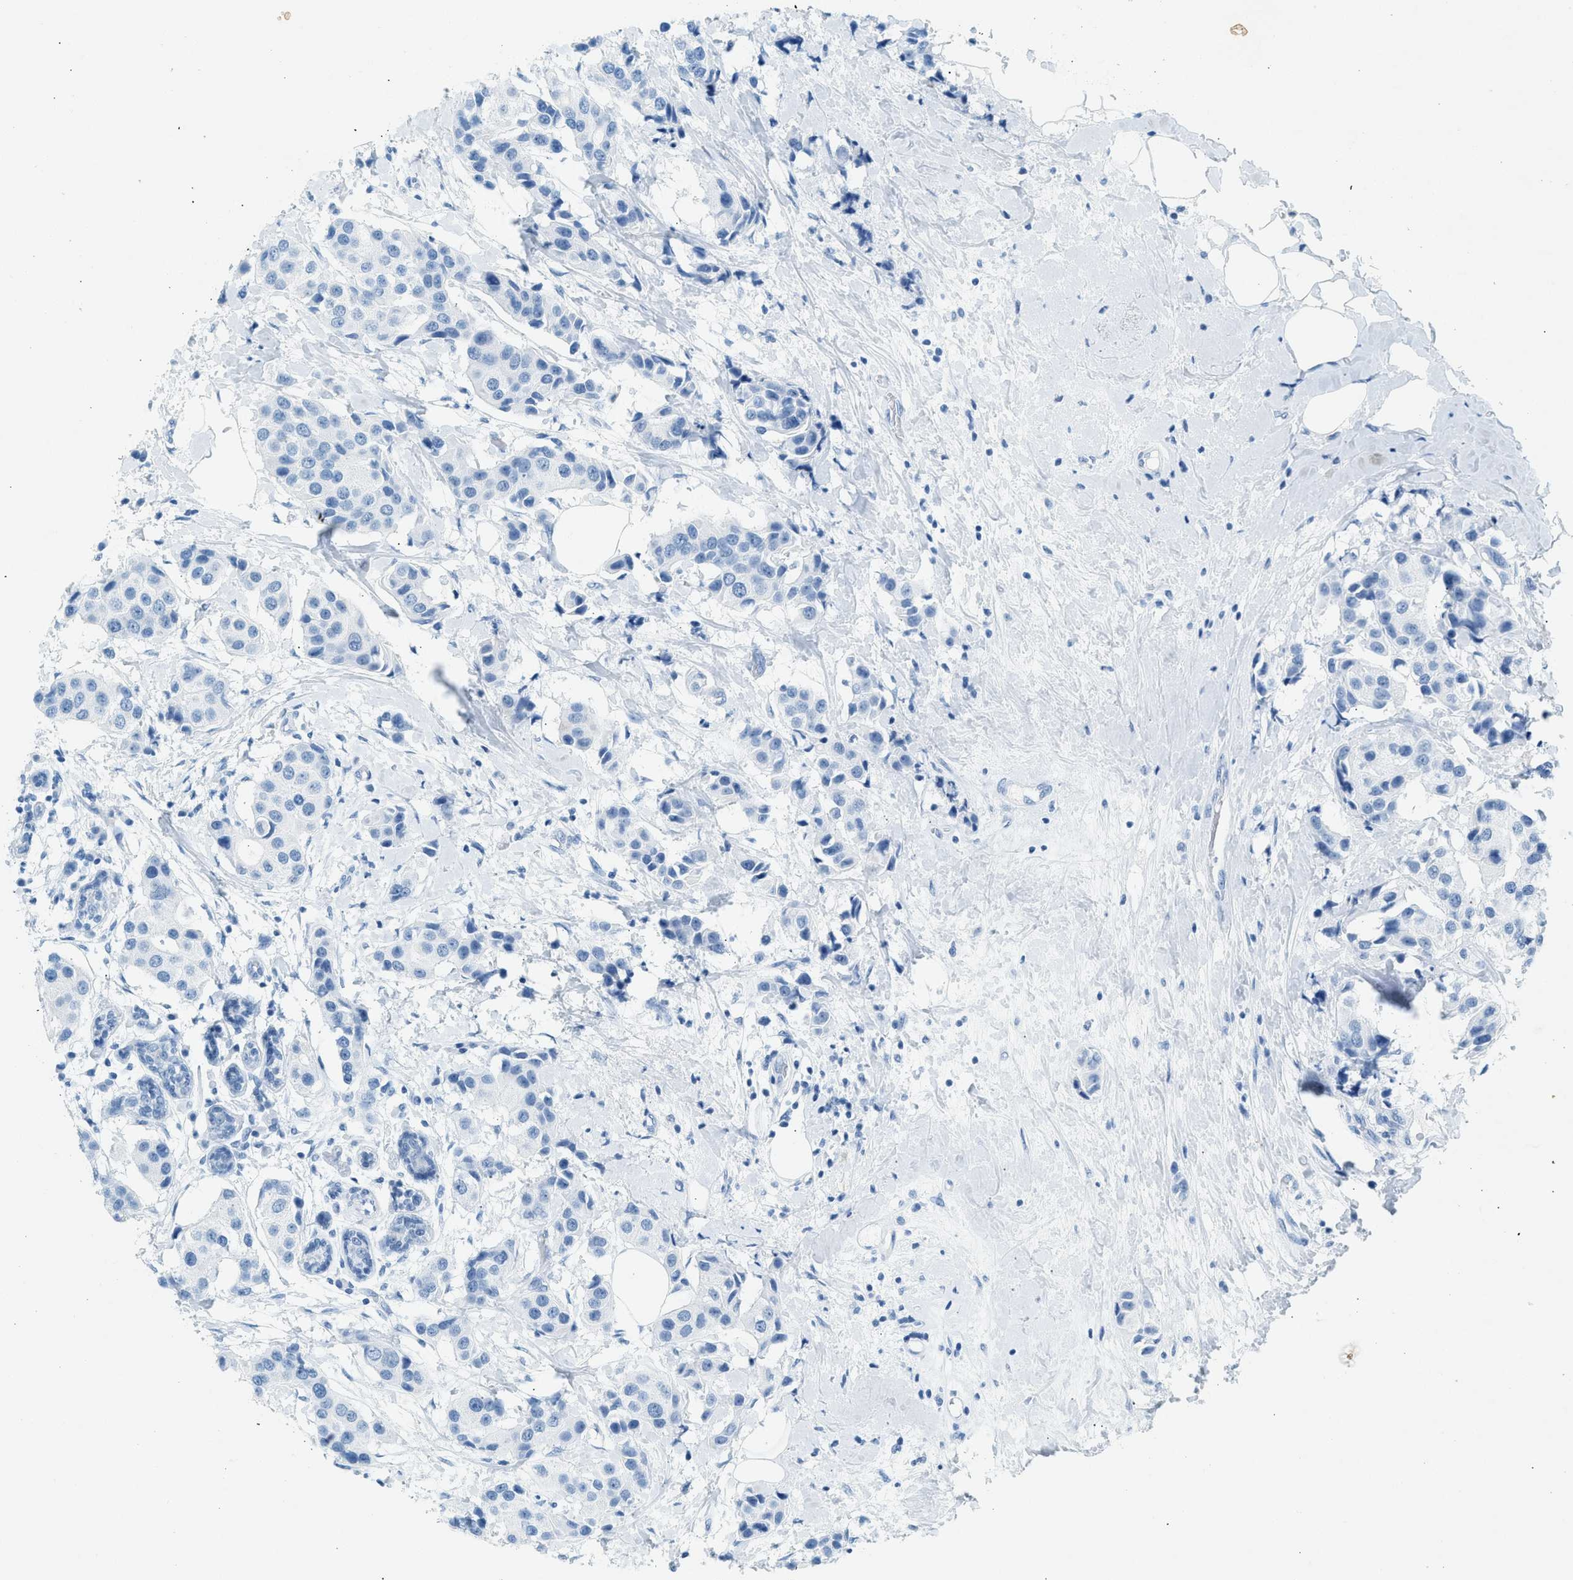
{"staining": {"intensity": "negative", "quantity": "none", "location": "none"}, "tissue": "breast cancer", "cell_type": "Tumor cells", "image_type": "cancer", "snomed": [{"axis": "morphology", "description": "Normal tissue, NOS"}, {"axis": "morphology", "description": "Duct carcinoma"}, {"axis": "topography", "description": "Breast"}], "caption": "Tumor cells show no significant staining in infiltrating ductal carcinoma (breast).", "gene": "HHATL", "patient": {"sex": "female", "age": 39}}